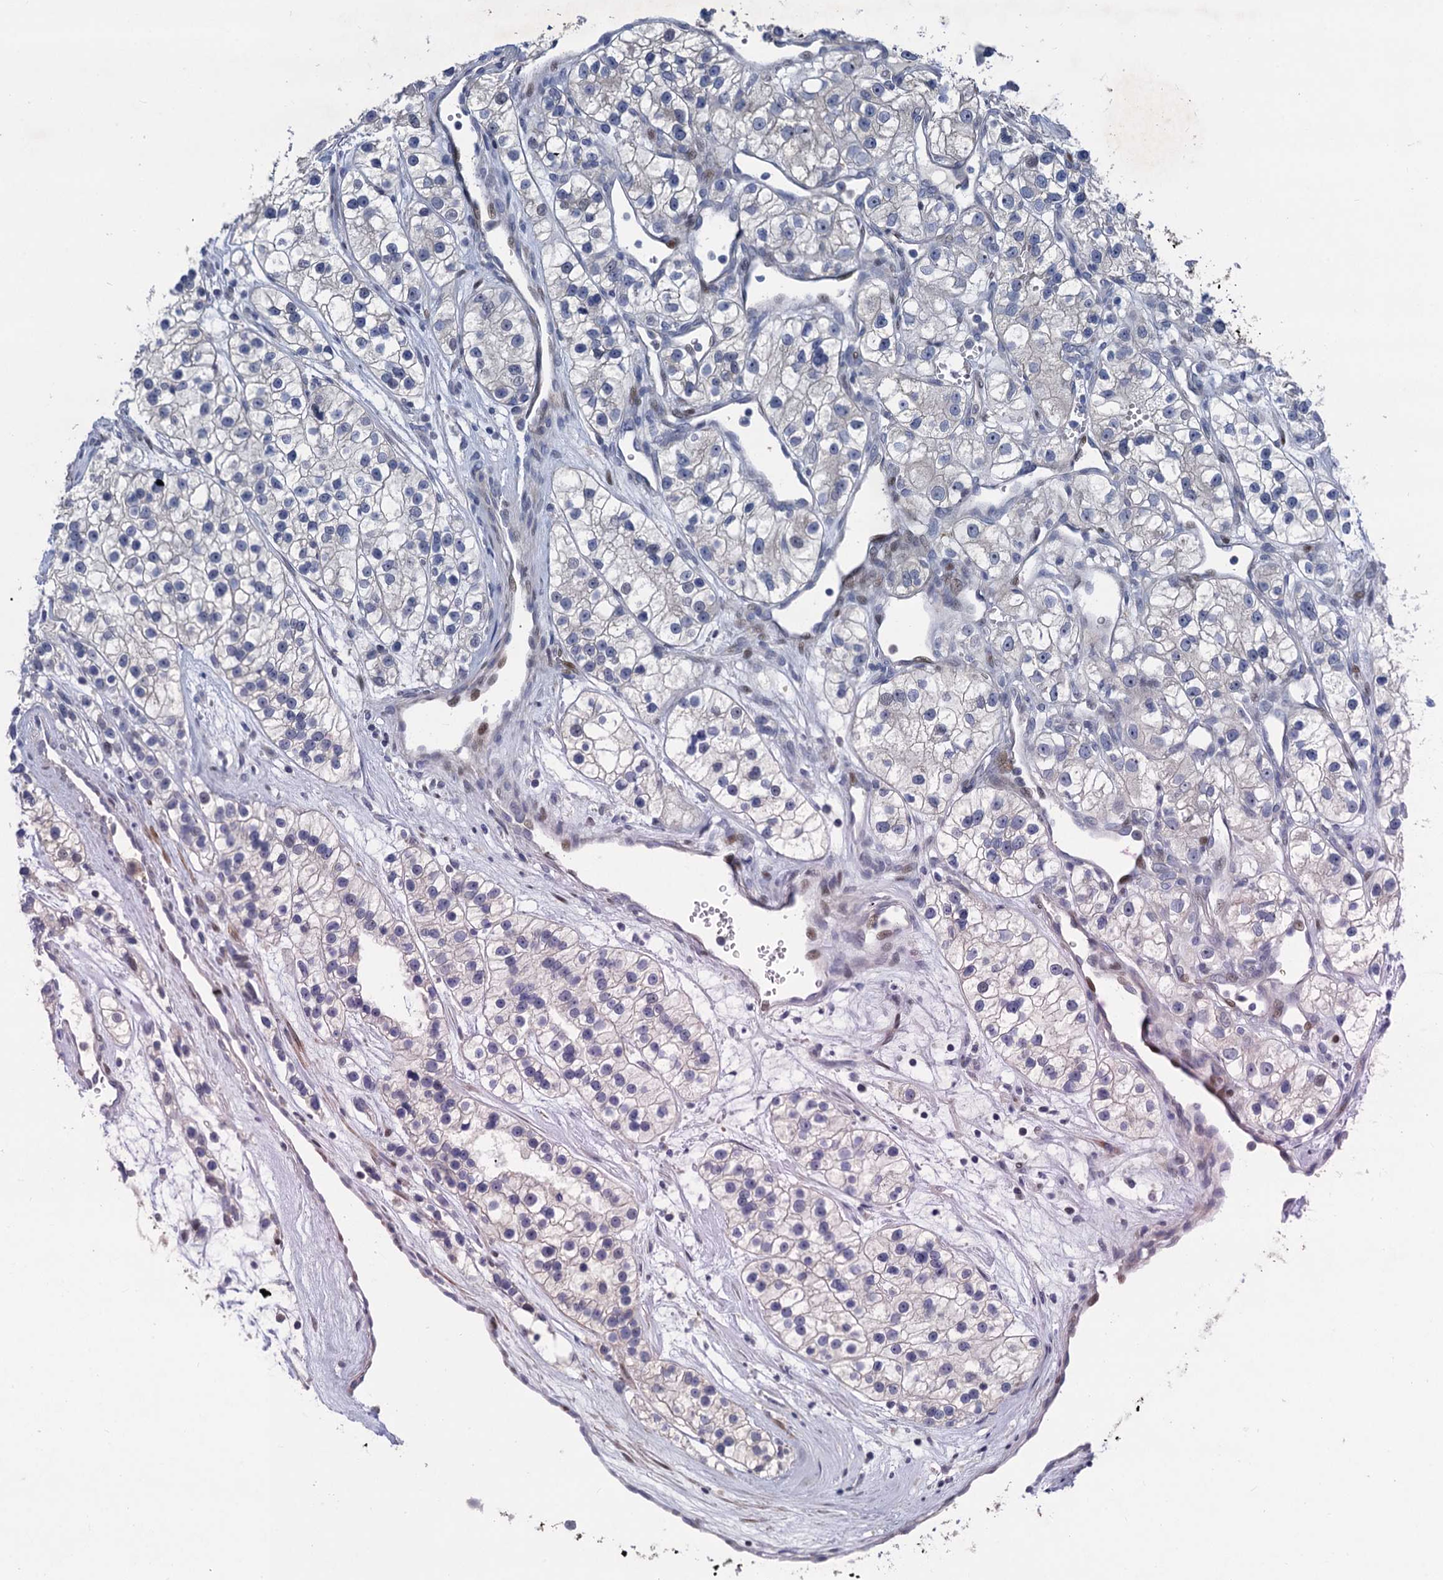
{"staining": {"intensity": "negative", "quantity": "none", "location": "none"}, "tissue": "renal cancer", "cell_type": "Tumor cells", "image_type": "cancer", "snomed": [{"axis": "morphology", "description": "Adenocarcinoma, NOS"}, {"axis": "topography", "description": "Kidney"}], "caption": "Immunohistochemistry image of neoplastic tissue: renal cancer (adenocarcinoma) stained with DAB (3,3'-diaminobenzidine) demonstrates no significant protein positivity in tumor cells.", "gene": "ESYT3", "patient": {"sex": "female", "age": 57}}